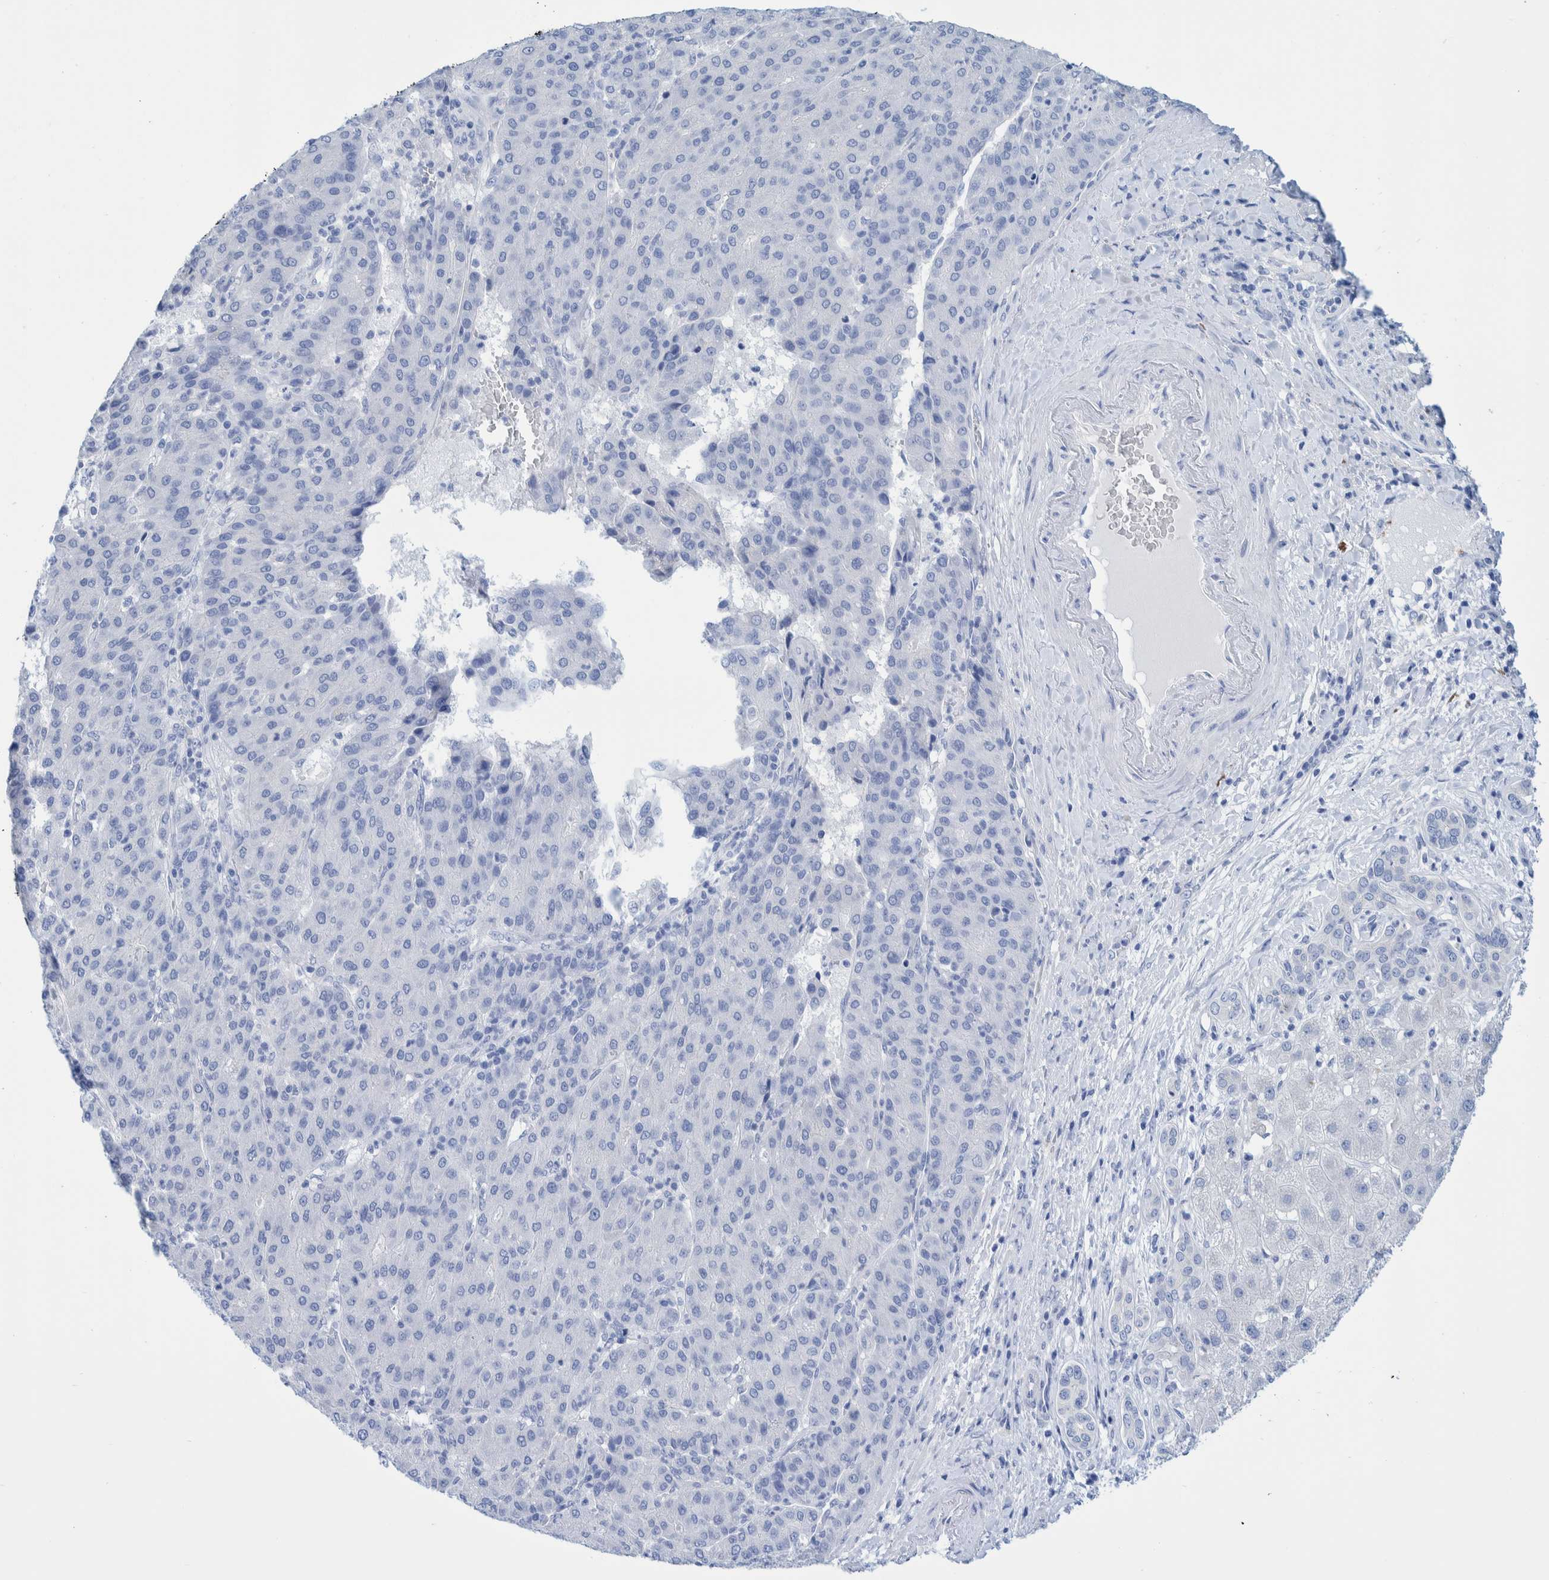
{"staining": {"intensity": "negative", "quantity": "none", "location": "none"}, "tissue": "liver cancer", "cell_type": "Tumor cells", "image_type": "cancer", "snomed": [{"axis": "morphology", "description": "Carcinoma, Hepatocellular, NOS"}, {"axis": "topography", "description": "Liver"}], "caption": "Liver cancer (hepatocellular carcinoma) was stained to show a protein in brown. There is no significant positivity in tumor cells. Nuclei are stained in blue.", "gene": "PERP", "patient": {"sex": "male", "age": 65}}